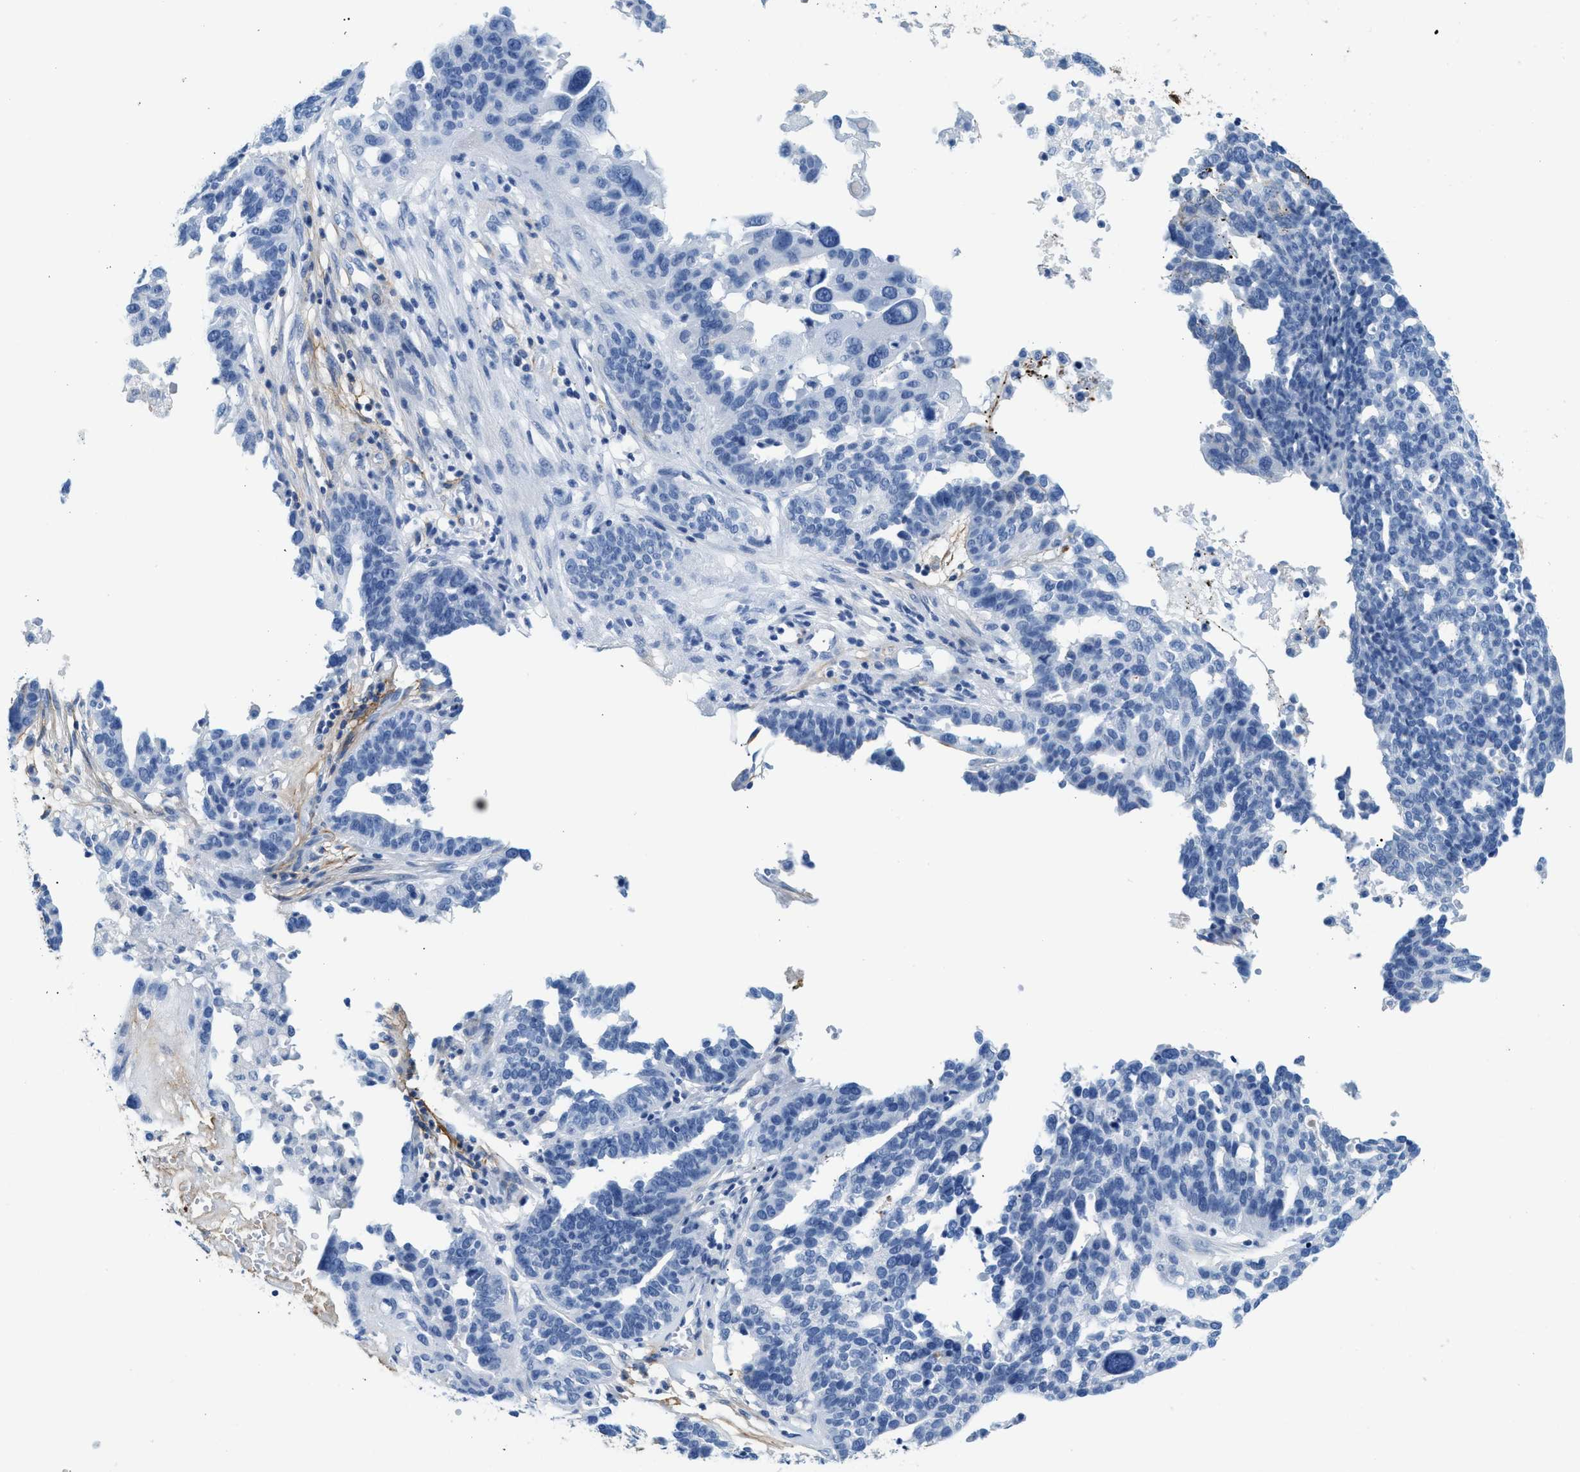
{"staining": {"intensity": "negative", "quantity": "none", "location": "none"}, "tissue": "ovarian cancer", "cell_type": "Tumor cells", "image_type": "cancer", "snomed": [{"axis": "morphology", "description": "Cystadenocarcinoma, serous, NOS"}, {"axis": "topography", "description": "Ovary"}], "caption": "IHC micrograph of human ovarian cancer (serous cystadenocarcinoma) stained for a protein (brown), which shows no staining in tumor cells.", "gene": "TNR", "patient": {"sex": "female", "age": 59}}